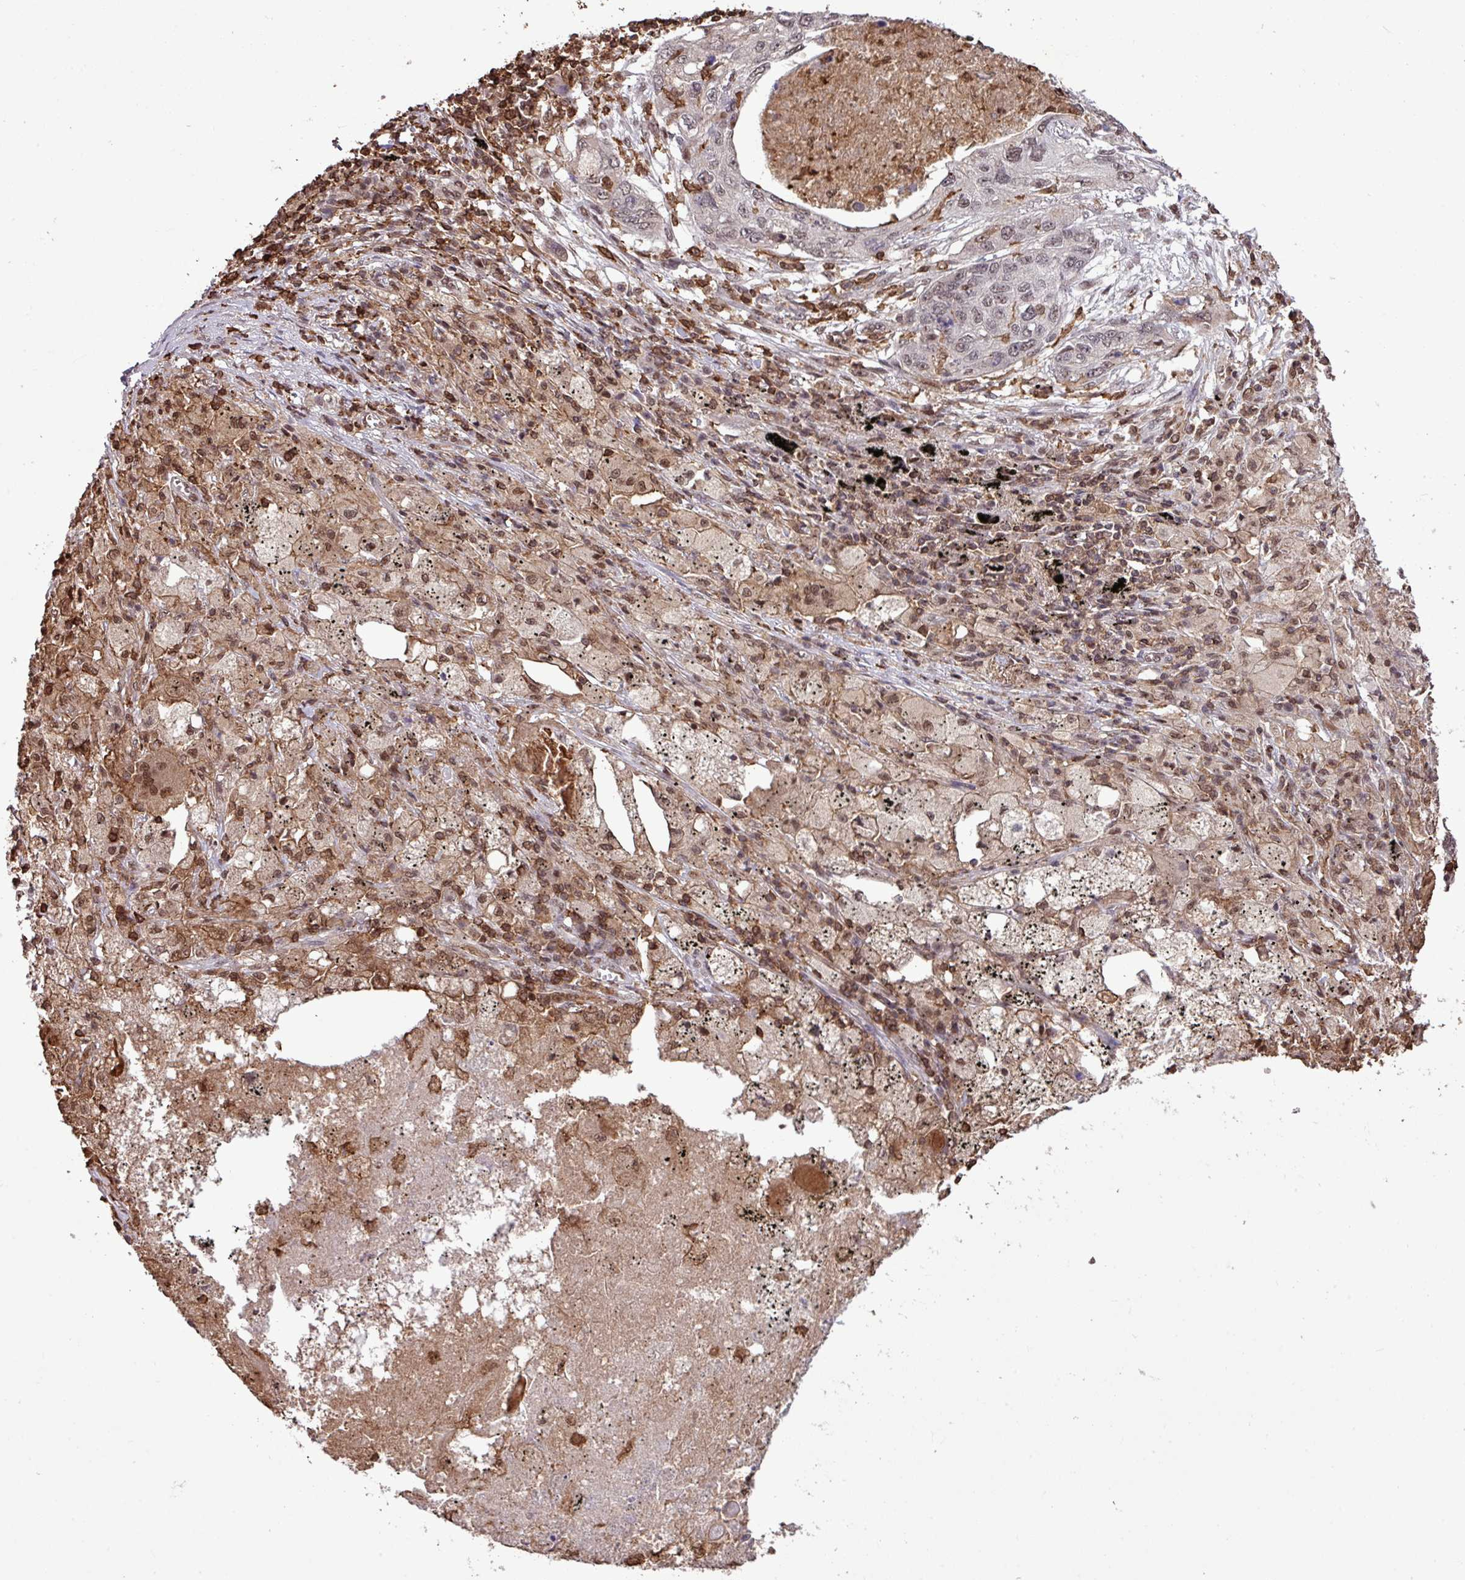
{"staining": {"intensity": "moderate", "quantity": ">75%", "location": "nuclear"}, "tissue": "lung cancer", "cell_type": "Tumor cells", "image_type": "cancer", "snomed": [{"axis": "morphology", "description": "Squamous cell carcinoma, NOS"}, {"axis": "topography", "description": "Lung"}], "caption": "Squamous cell carcinoma (lung) stained with a protein marker reveals moderate staining in tumor cells.", "gene": "GON7", "patient": {"sex": "female", "age": 63}}